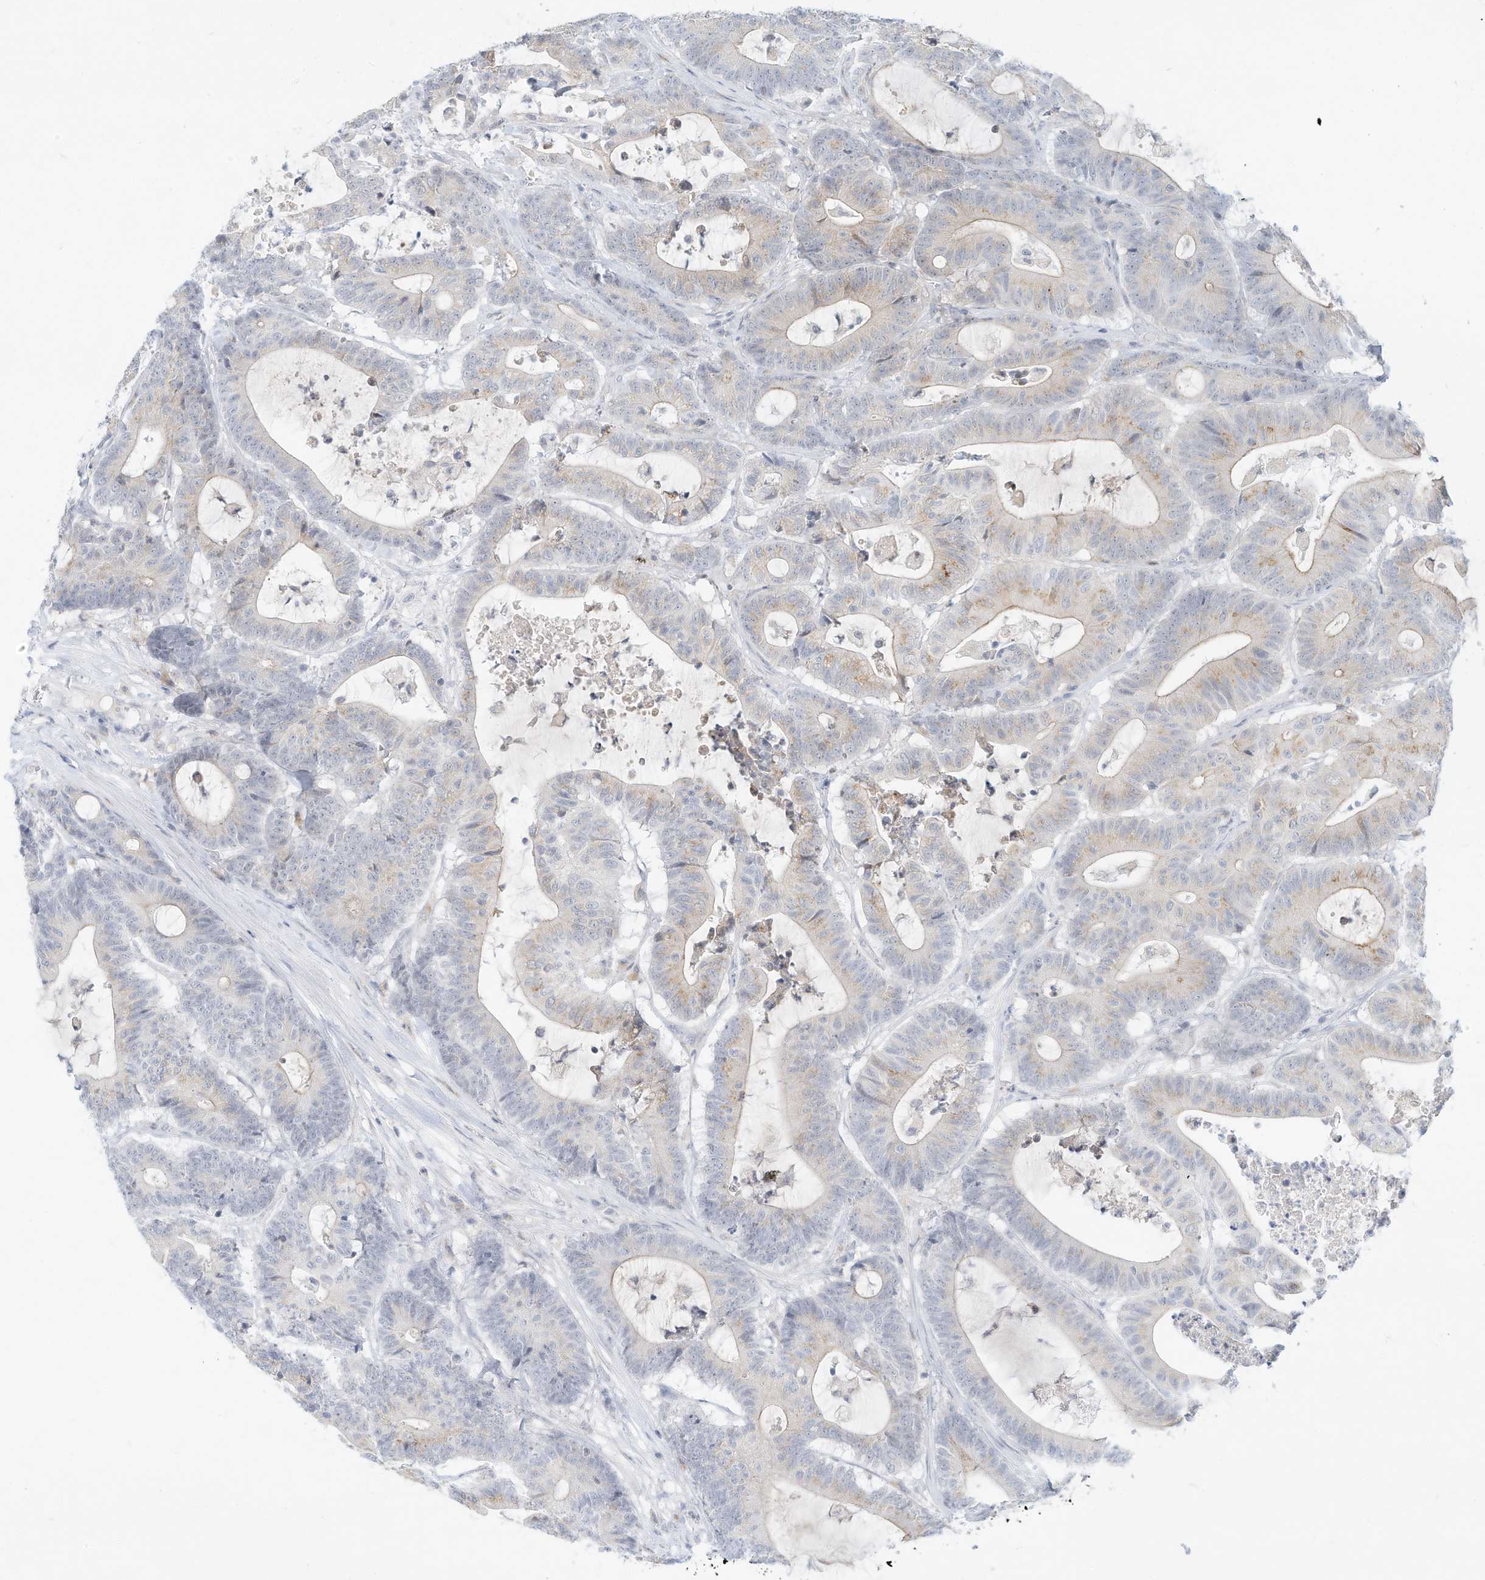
{"staining": {"intensity": "weak", "quantity": "<25%", "location": "cytoplasmic/membranous"}, "tissue": "colorectal cancer", "cell_type": "Tumor cells", "image_type": "cancer", "snomed": [{"axis": "morphology", "description": "Adenocarcinoma, NOS"}, {"axis": "topography", "description": "Colon"}], "caption": "Immunohistochemistry (IHC) histopathology image of neoplastic tissue: colorectal adenocarcinoma stained with DAB (3,3'-diaminobenzidine) shows no significant protein expression in tumor cells.", "gene": "PAK6", "patient": {"sex": "female", "age": 84}}